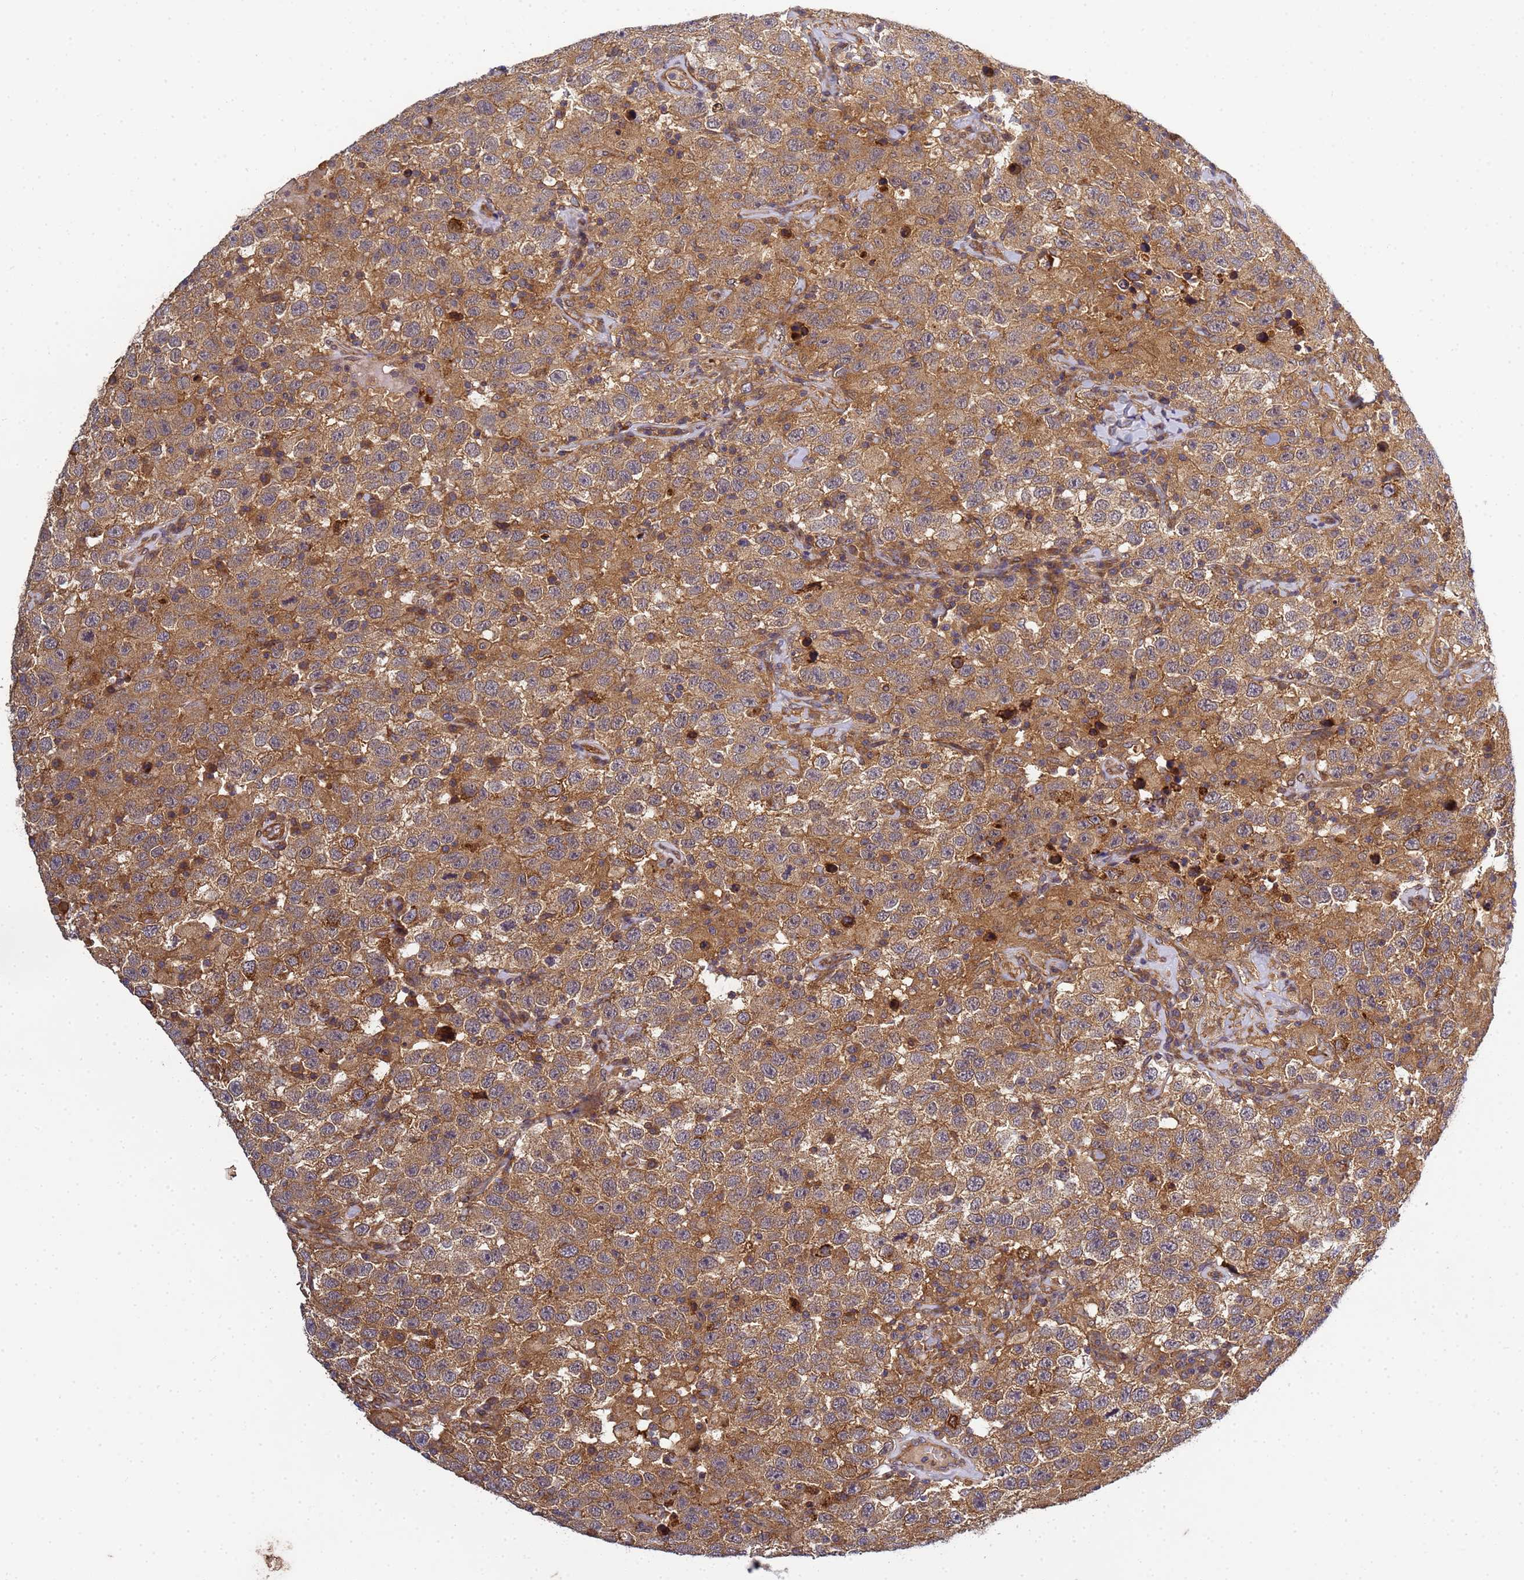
{"staining": {"intensity": "moderate", "quantity": ">75%", "location": "cytoplasmic/membranous"}, "tissue": "testis cancer", "cell_type": "Tumor cells", "image_type": "cancer", "snomed": [{"axis": "morphology", "description": "Seminoma, NOS"}, {"axis": "topography", "description": "Testis"}], "caption": "A high-resolution image shows IHC staining of seminoma (testis), which demonstrates moderate cytoplasmic/membranous expression in about >75% of tumor cells.", "gene": "C8orf34", "patient": {"sex": "male", "age": 41}}